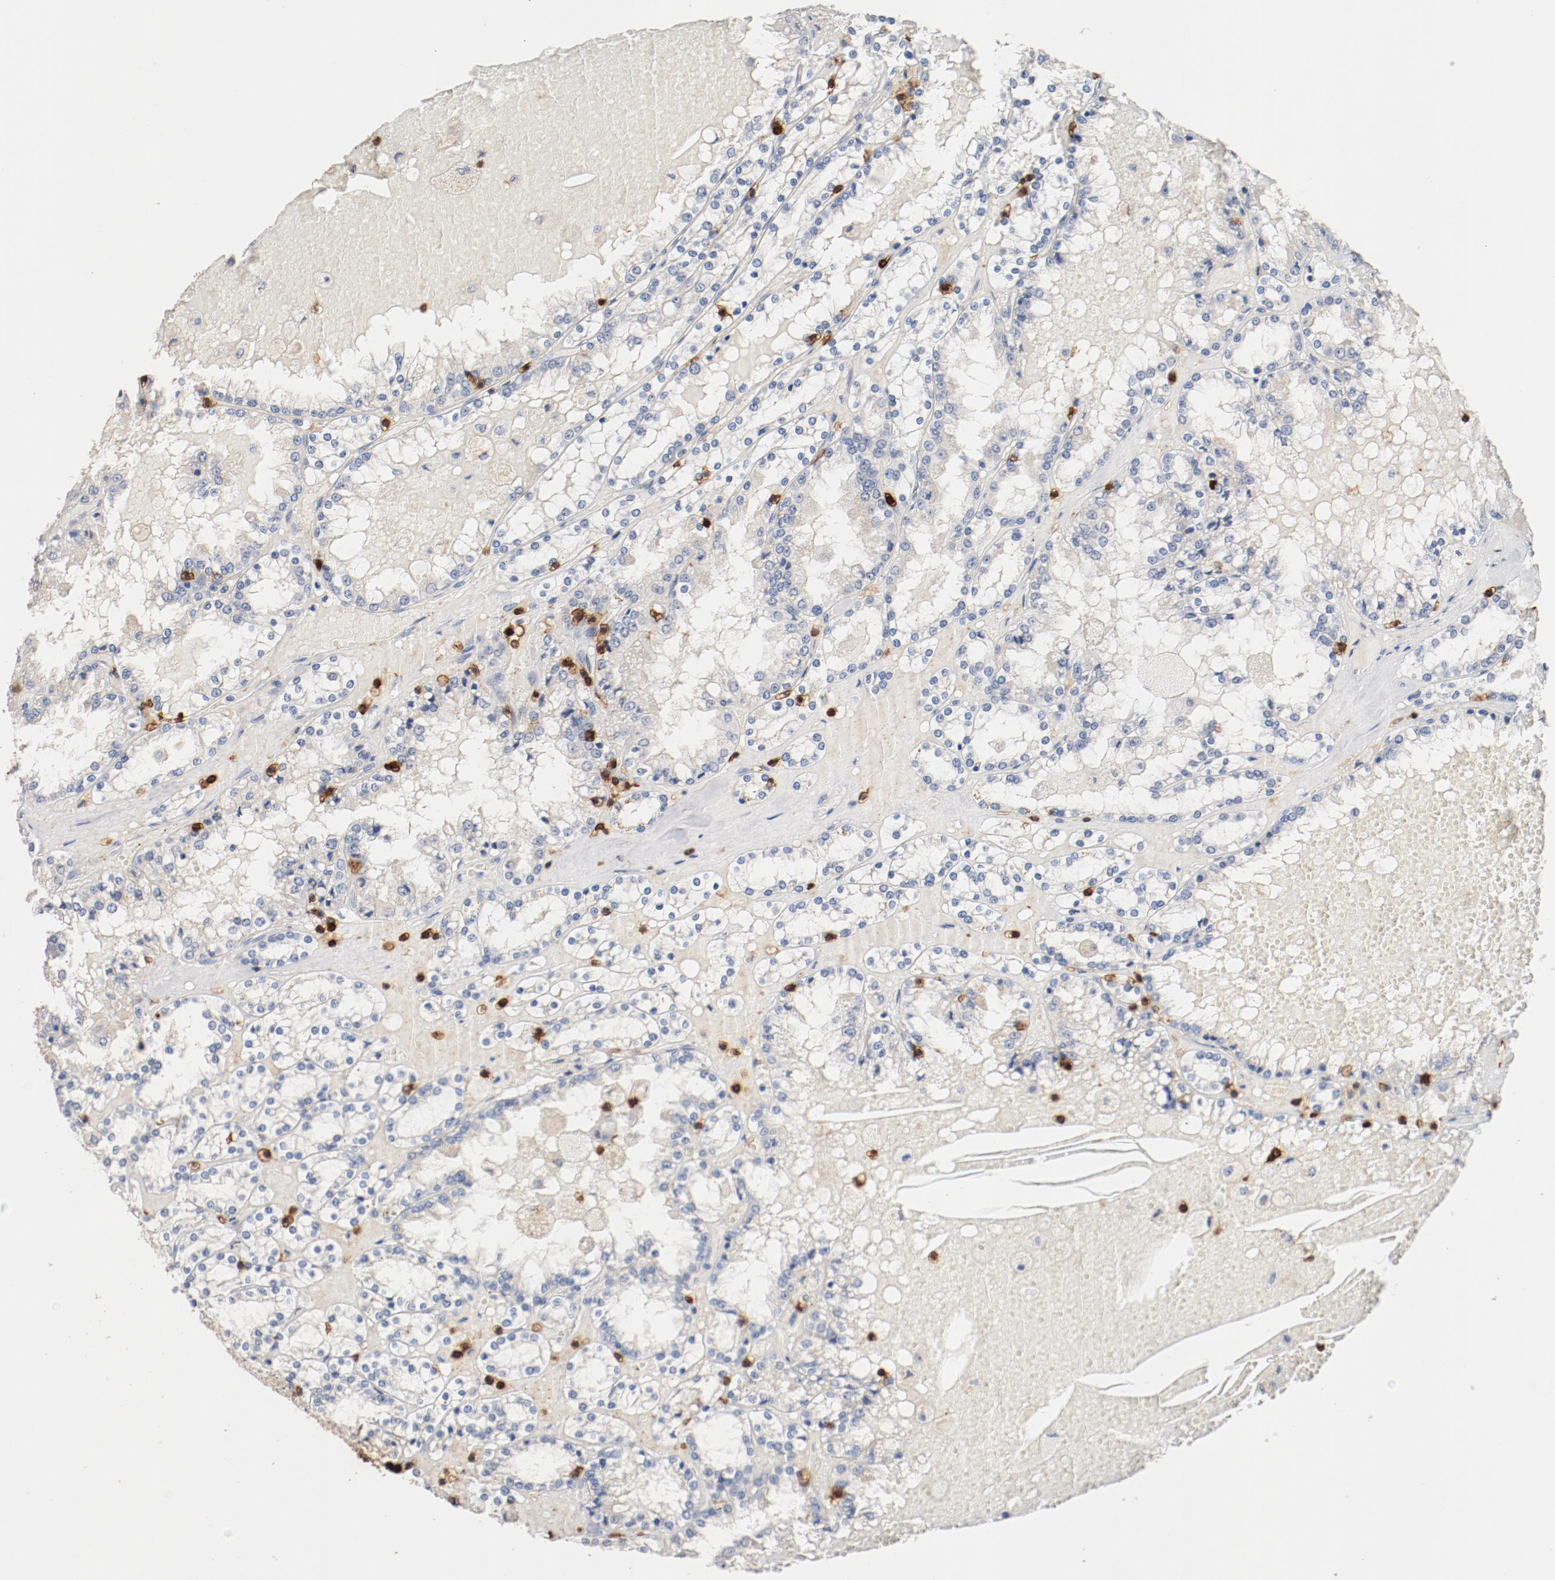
{"staining": {"intensity": "negative", "quantity": "none", "location": "none"}, "tissue": "renal cancer", "cell_type": "Tumor cells", "image_type": "cancer", "snomed": [{"axis": "morphology", "description": "Adenocarcinoma, NOS"}, {"axis": "topography", "description": "Kidney"}], "caption": "Renal cancer was stained to show a protein in brown. There is no significant positivity in tumor cells.", "gene": "CD247", "patient": {"sex": "female", "age": 56}}